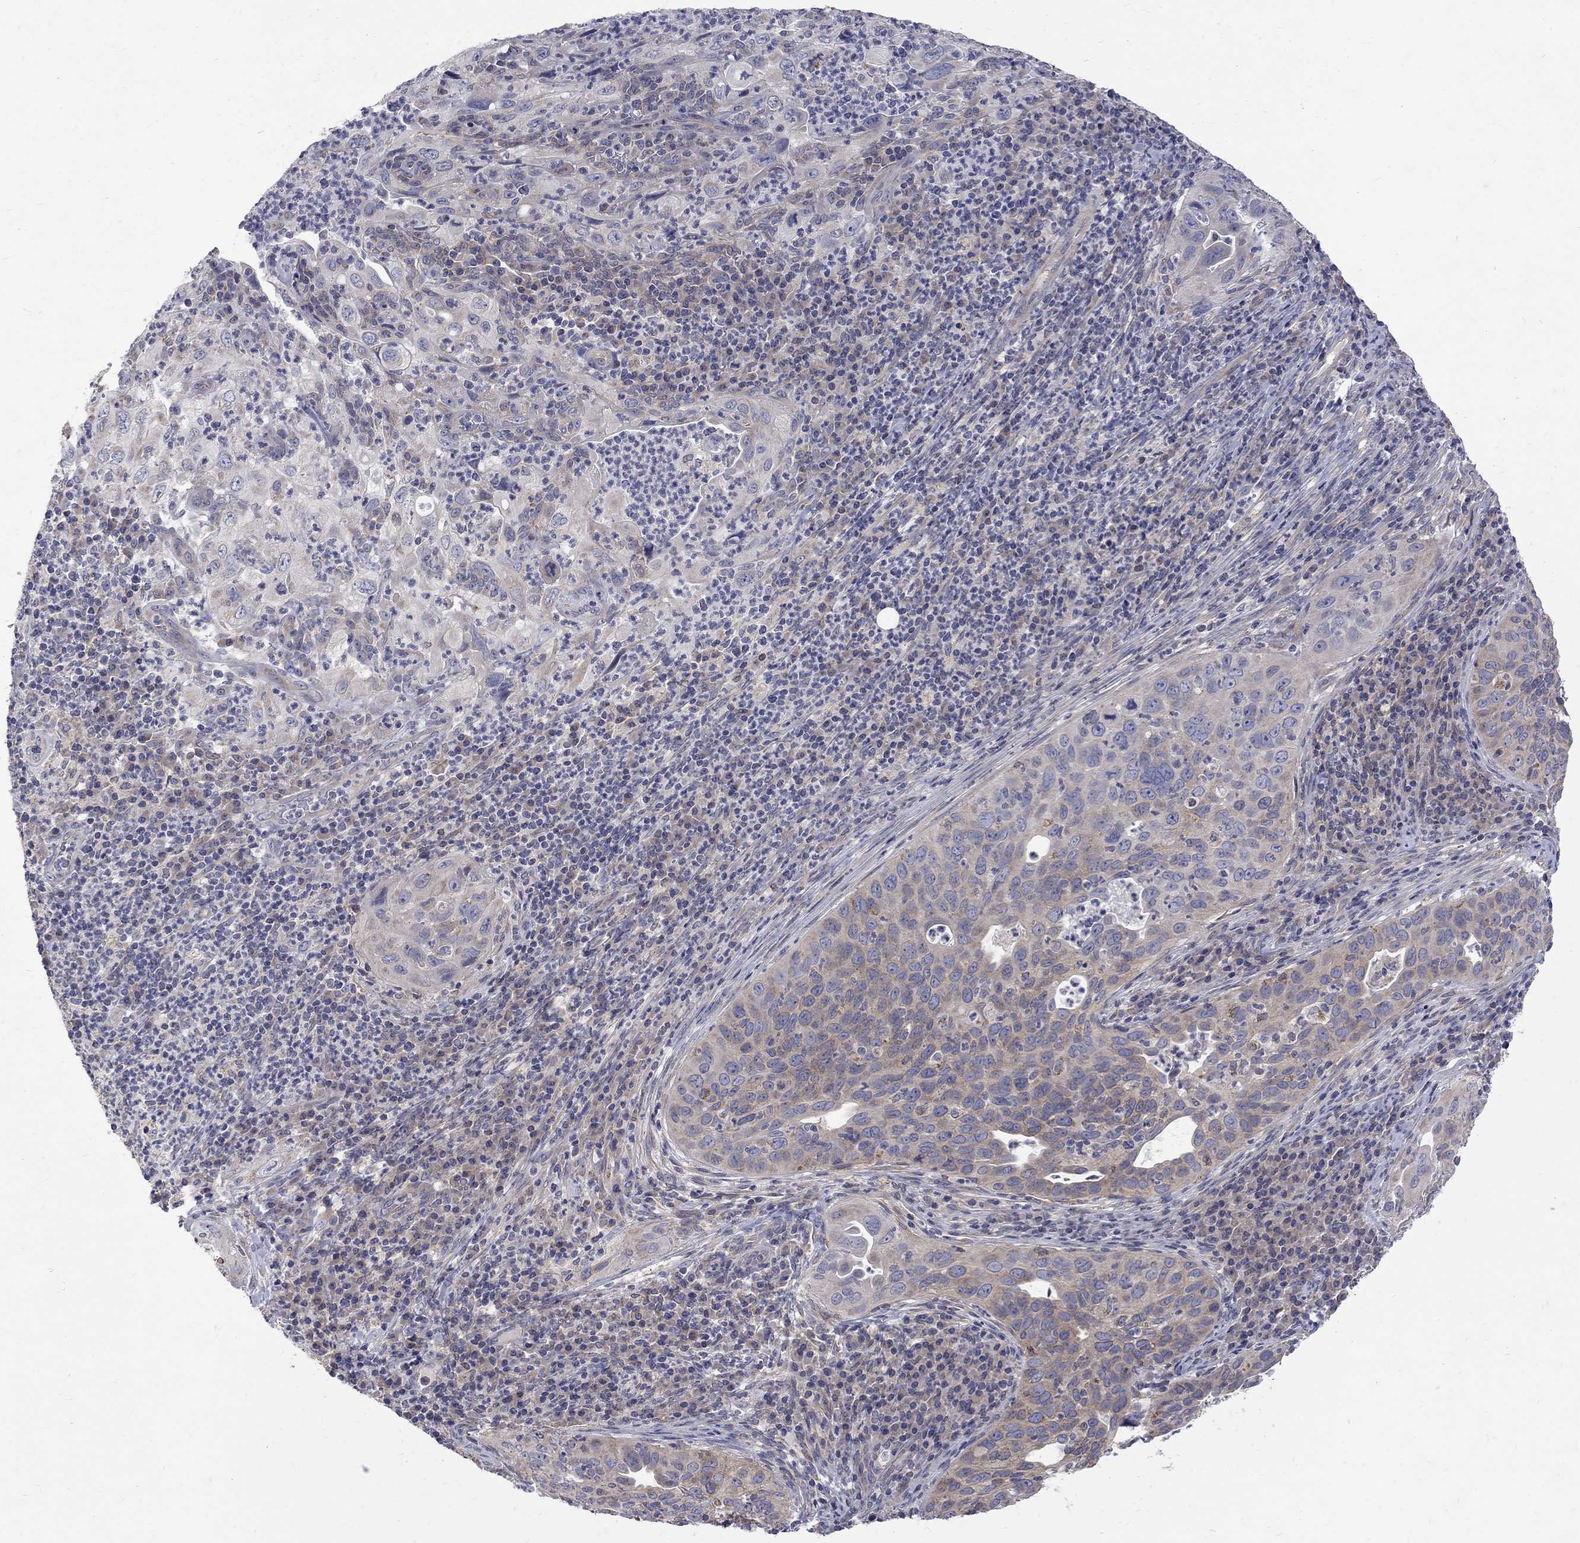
{"staining": {"intensity": "negative", "quantity": "none", "location": "none"}, "tissue": "cervical cancer", "cell_type": "Tumor cells", "image_type": "cancer", "snomed": [{"axis": "morphology", "description": "Squamous cell carcinoma, NOS"}, {"axis": "topography", "description": "Cervix"}], "caption": "An immunohistochemistry image of cervical cancer (squamous cell carcinoma) is shown. There is no staining in tumor cells of cervical cancer (squamous cell carcinoma).", "gene": "SH2B1", "patient": {"sex": "female", "age": 26}}